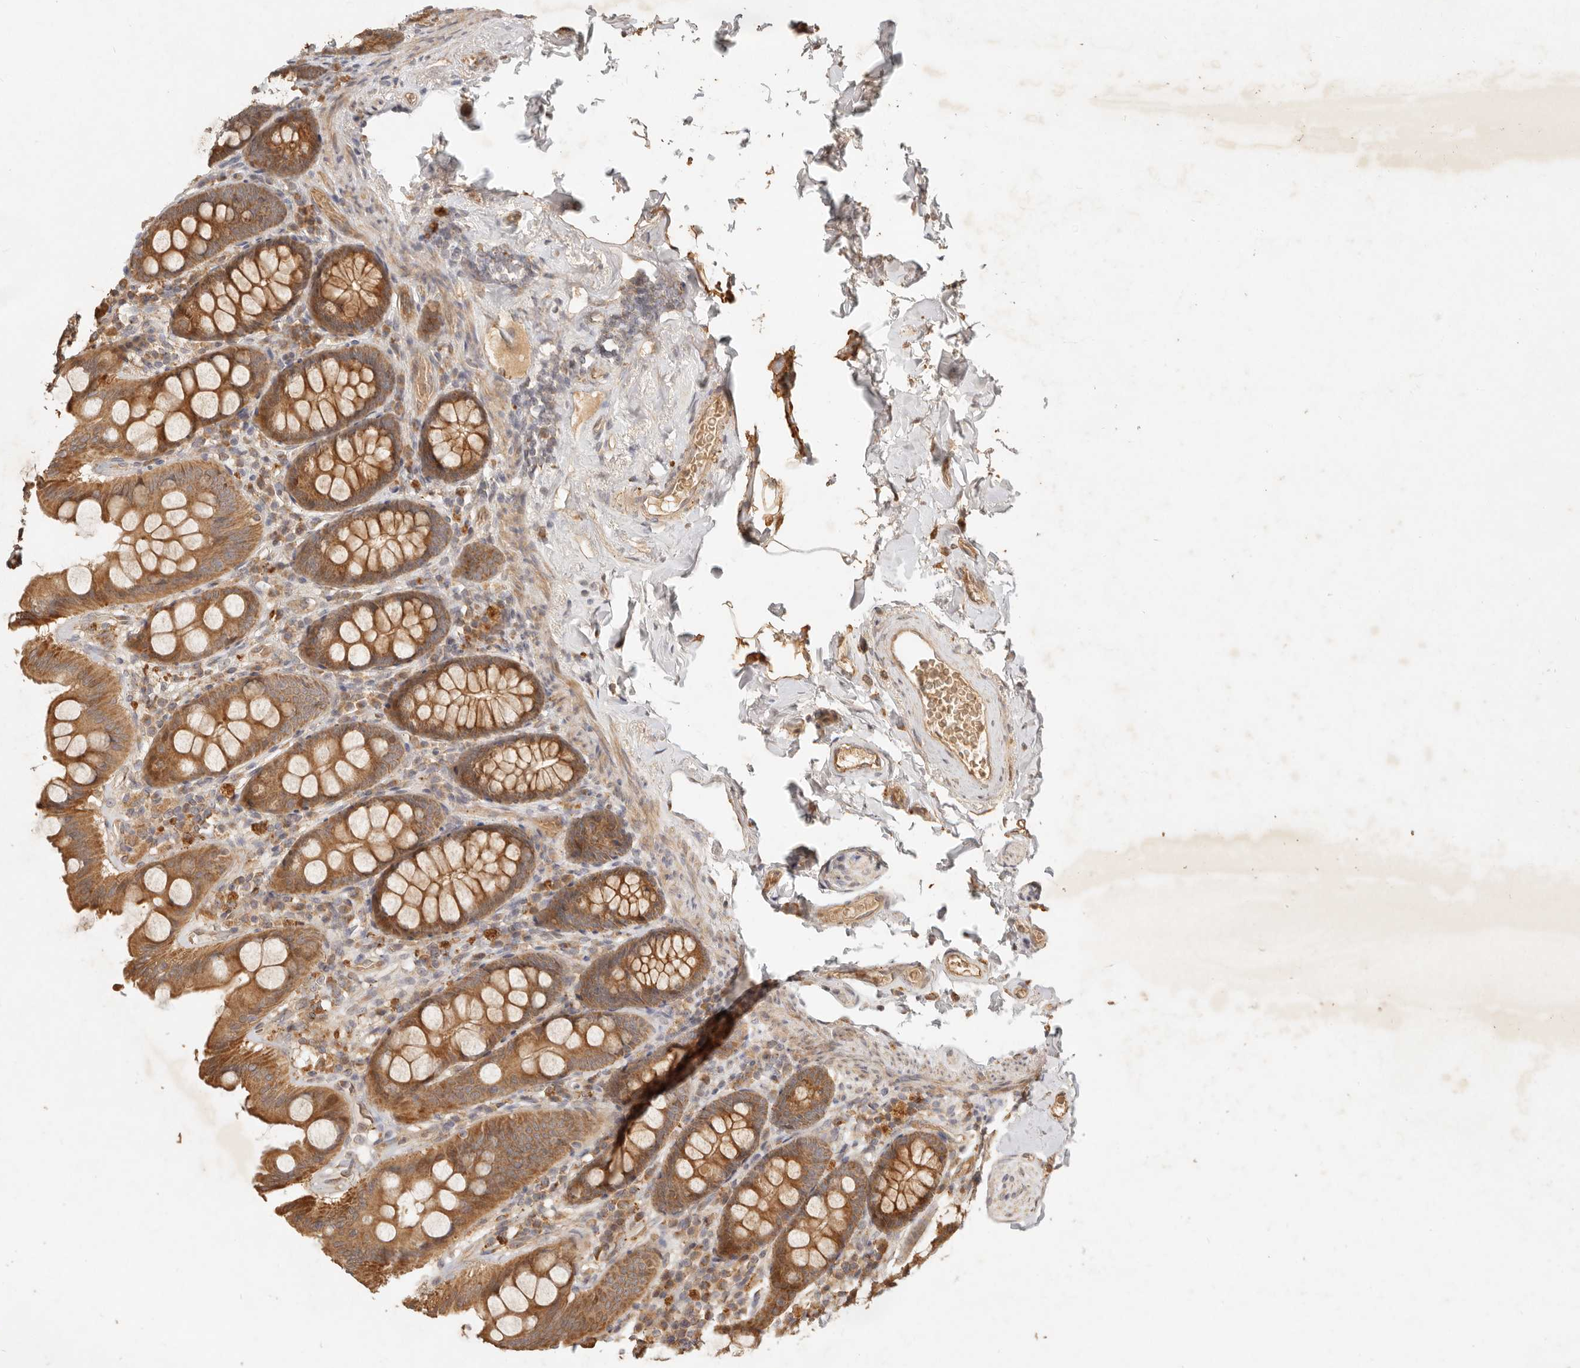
{"staining": {"intensity": "moderate", "quantity": ">75%", "location": "cytoplasmic/membranous"}, "tissue": "colon", "cell_type": "Endothelial cells", "image_type": "normal", "snomed": [{"axis": "morphology", "description": "Normal tissue, NOS"}, {"axis": "topography", "description": "Colon"}, {"axis": "topography", "description": "Peripheral nerve tissue"}], "caption": "Immunohistochemical staining of unremarkable human colon displays moderate cytoplasmic/membranous protein positivity in about >75% of endothelial cells. The staining is performed using DAB brown chromogen to label protein expression. The nuclei are counter-stained blue using hematoxylin.", "gene": "CLEC4C", "patient": {"sex": "female", "age": 61}}